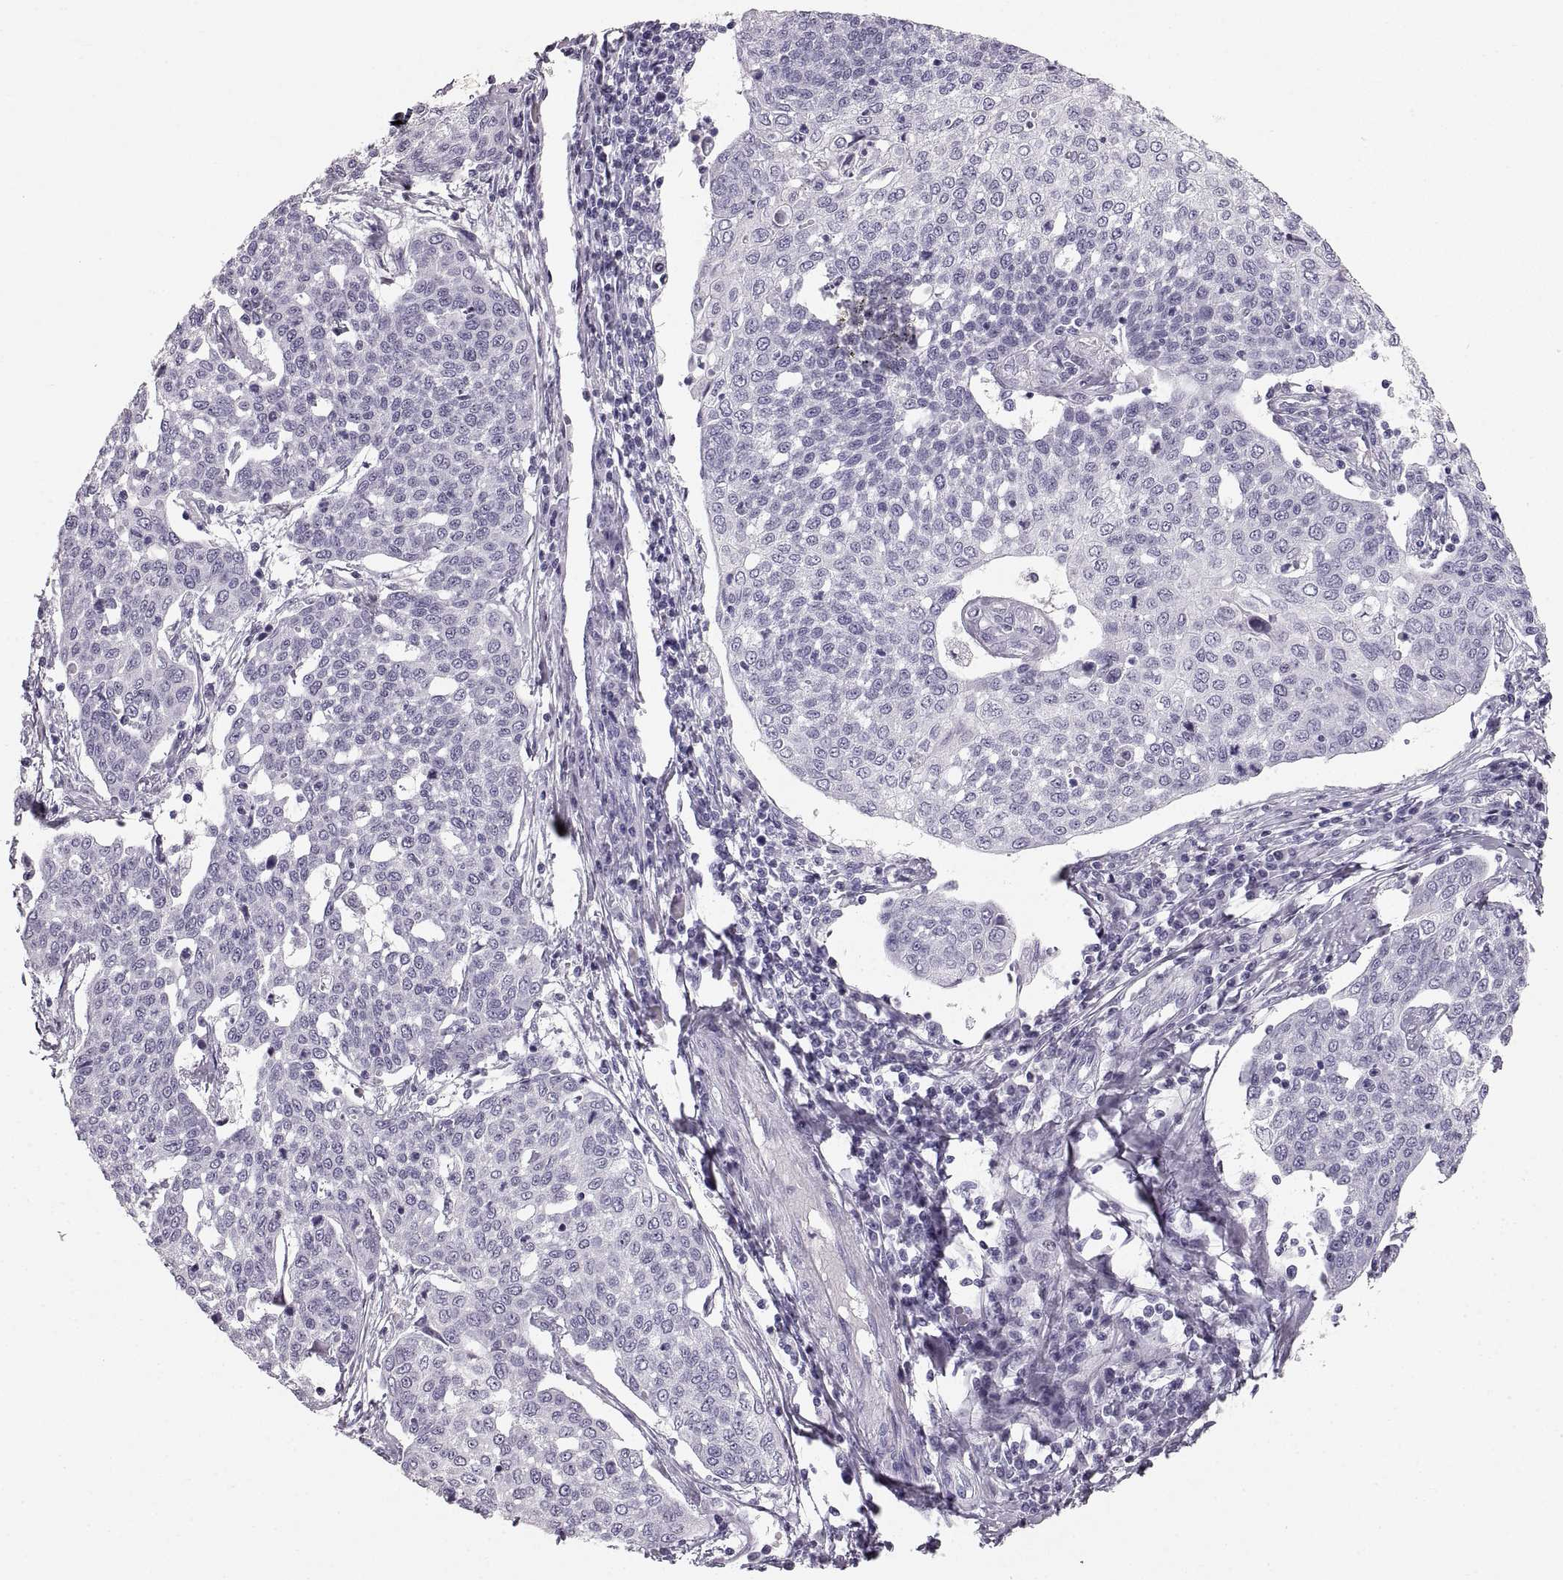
{"staining": {"intensity": "negative", "quantity": "none", "location": "none"}, "tissue": "cervical cancer", "cell_type": "Tumor cells", "image_type": "cancer", "snomed": [{"axis": "morphology", "description": "Squamous cell carcinoma, NOS"}, {"axis": "topography", "description": "Cervix"}], "caption": "High power microscopy image of an immunohistochemistry micrograph of cervical cancer (squamous cell carcinoma), revealing no significant staining in tumor cells. Nuclei are stained in blue.", "gene": "CRYAA", "patient": {"sex": "female", "age": 34}}